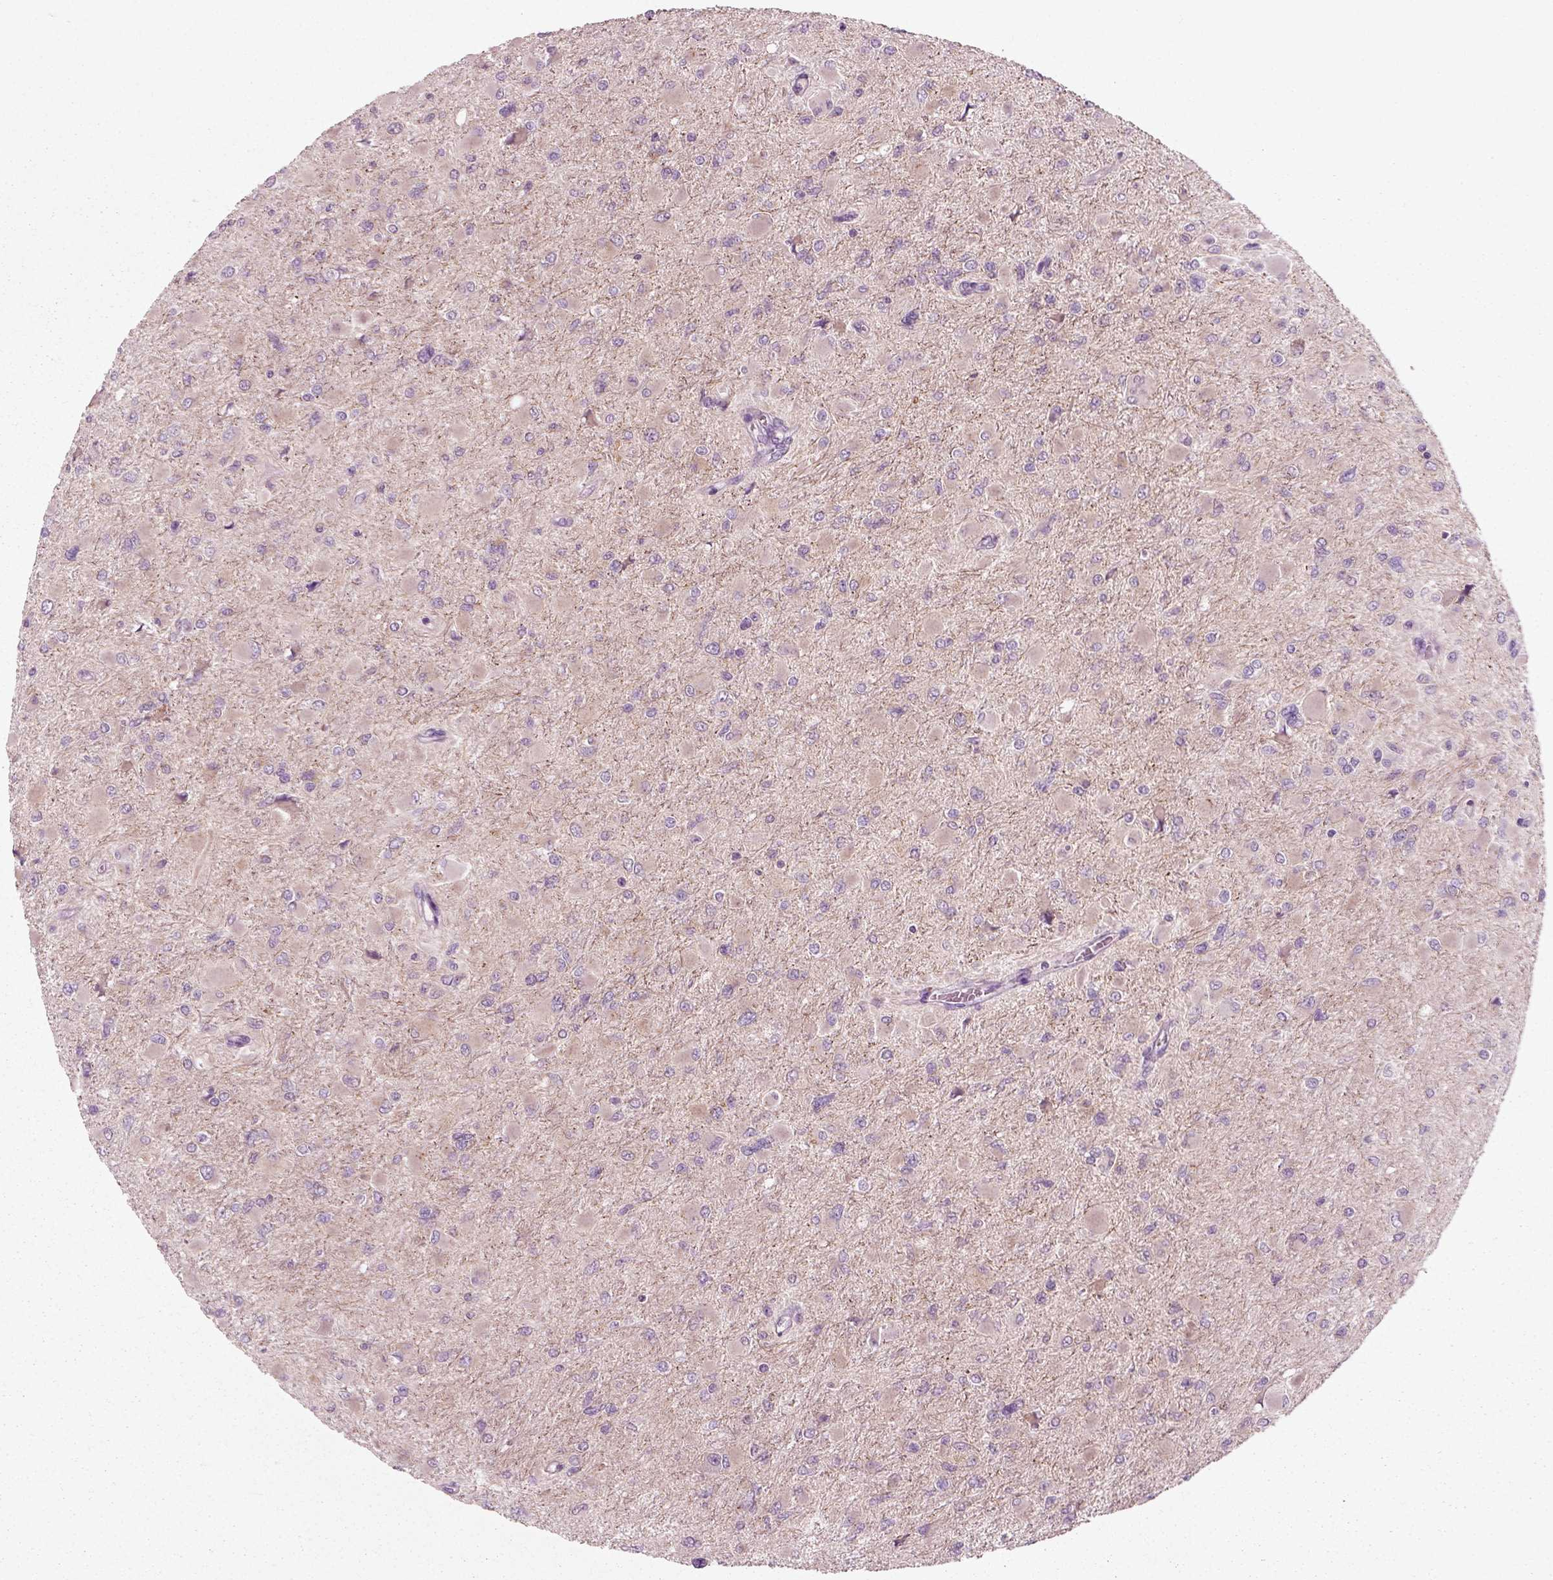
{"staining": {"intensity": "negative", "quantity": "none", "location": "none"}, "tissue": "glioma", "cell_type": "Tumor cells", "image_type": "cancer", "snomed": [{"axis": "morphology", "description": "Glioma, malignant, High grade"}, {"axis": "topography", "description": "Cerebral cortex"}], "caption": "Immunohistochemical staining of high-grade glioma (malignant) shows no significant expression in tumor cells.", "gene": "RND2", "patient": {"sex": "female", "age": 36}}